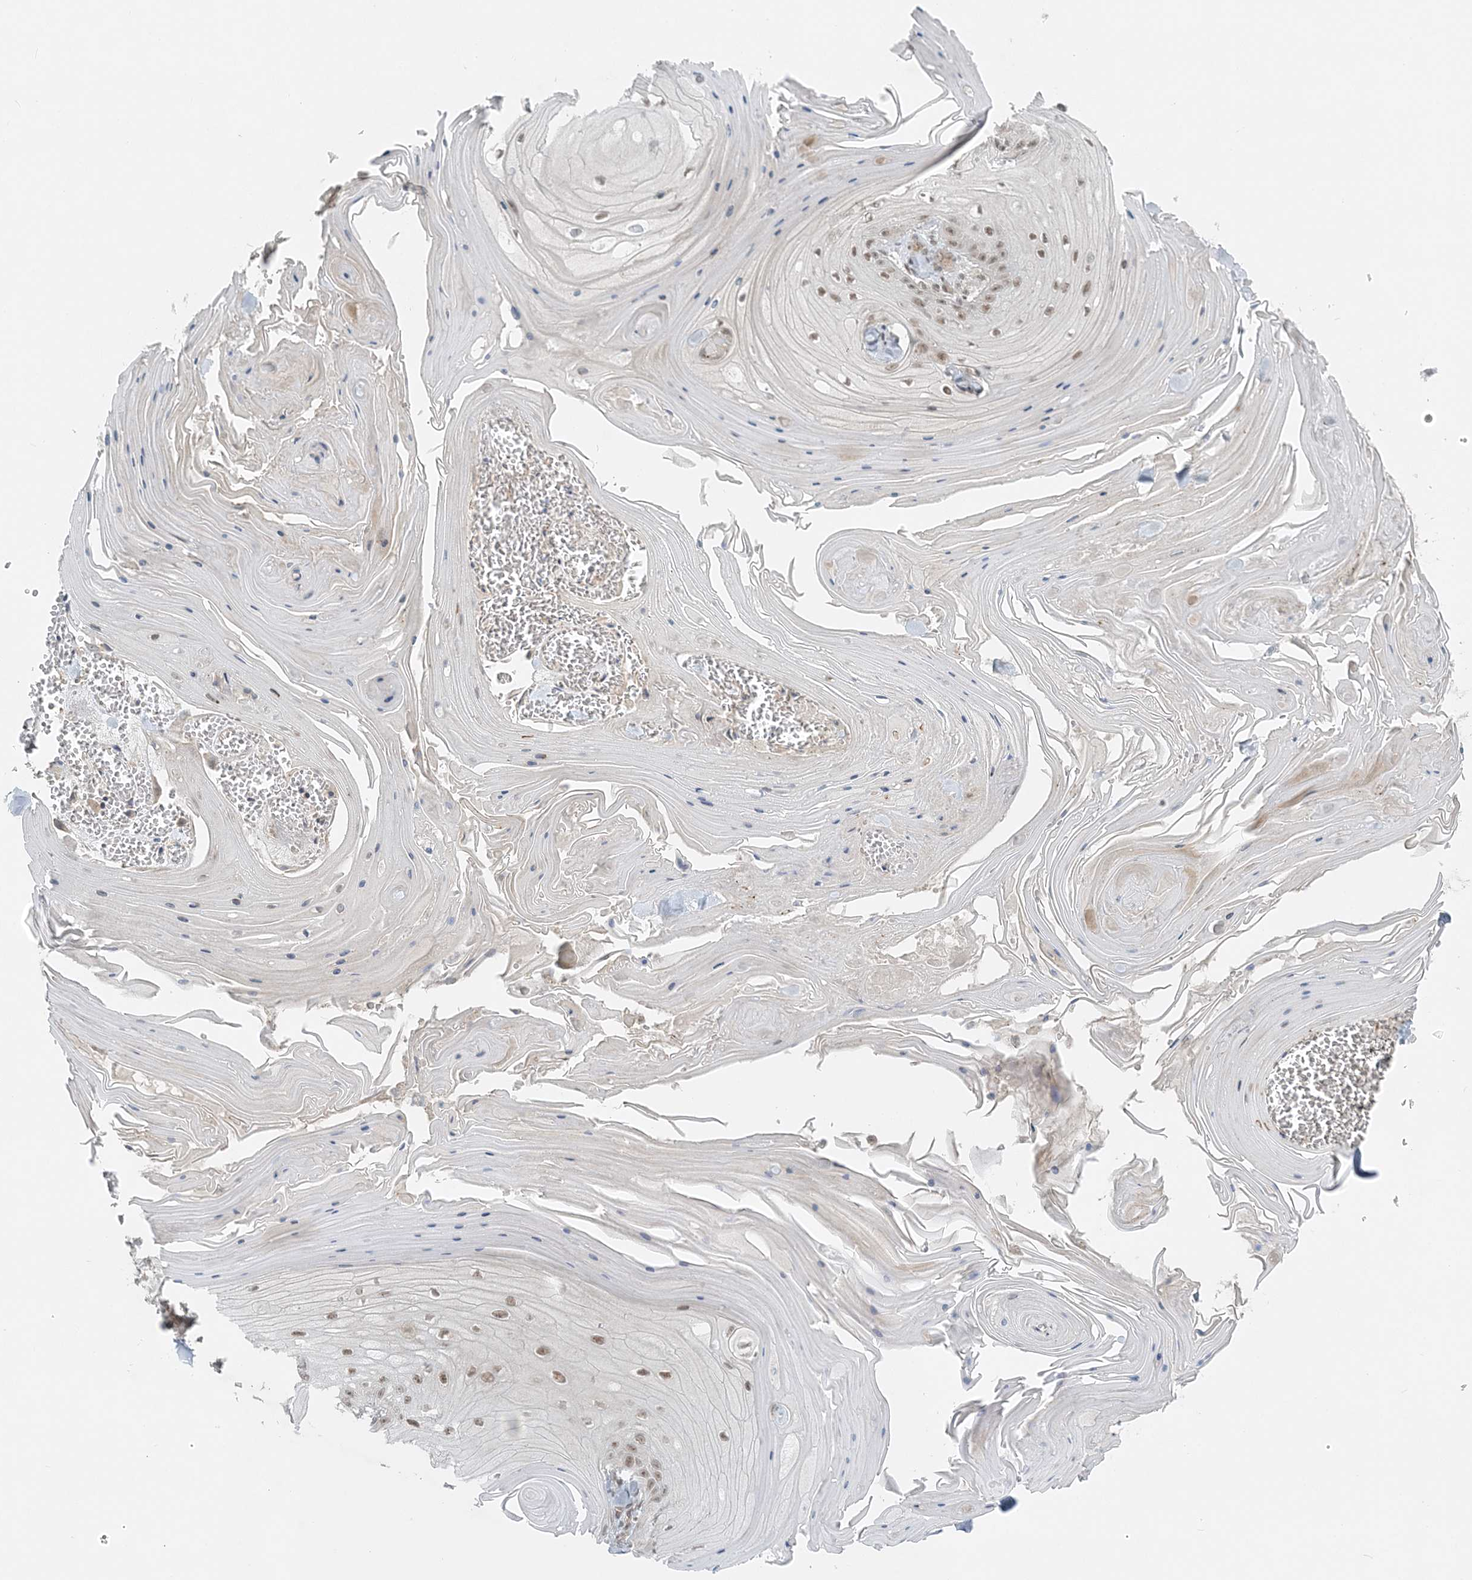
{"staining": {"intensity": "moderate", "quantity": ">75%", "location": "nuclear"}, "tissue": "skin cancer", "cell_type": "Tumor cells", "image_type": "cancer", "snomed": [{"axis": "morphology", "description": "Squamous cell carcinoma, NOS"}, {"axis": "topography", "description": "Skin"}], "caption": "Moderate nuclear positivity for a protein is present in about >75% of tumor cells of skin cancer (squamous cell carcinoma) using immunohistochemistry.", "gene": "ATP11A", "patient": {"sex": "male", "age": 74}}